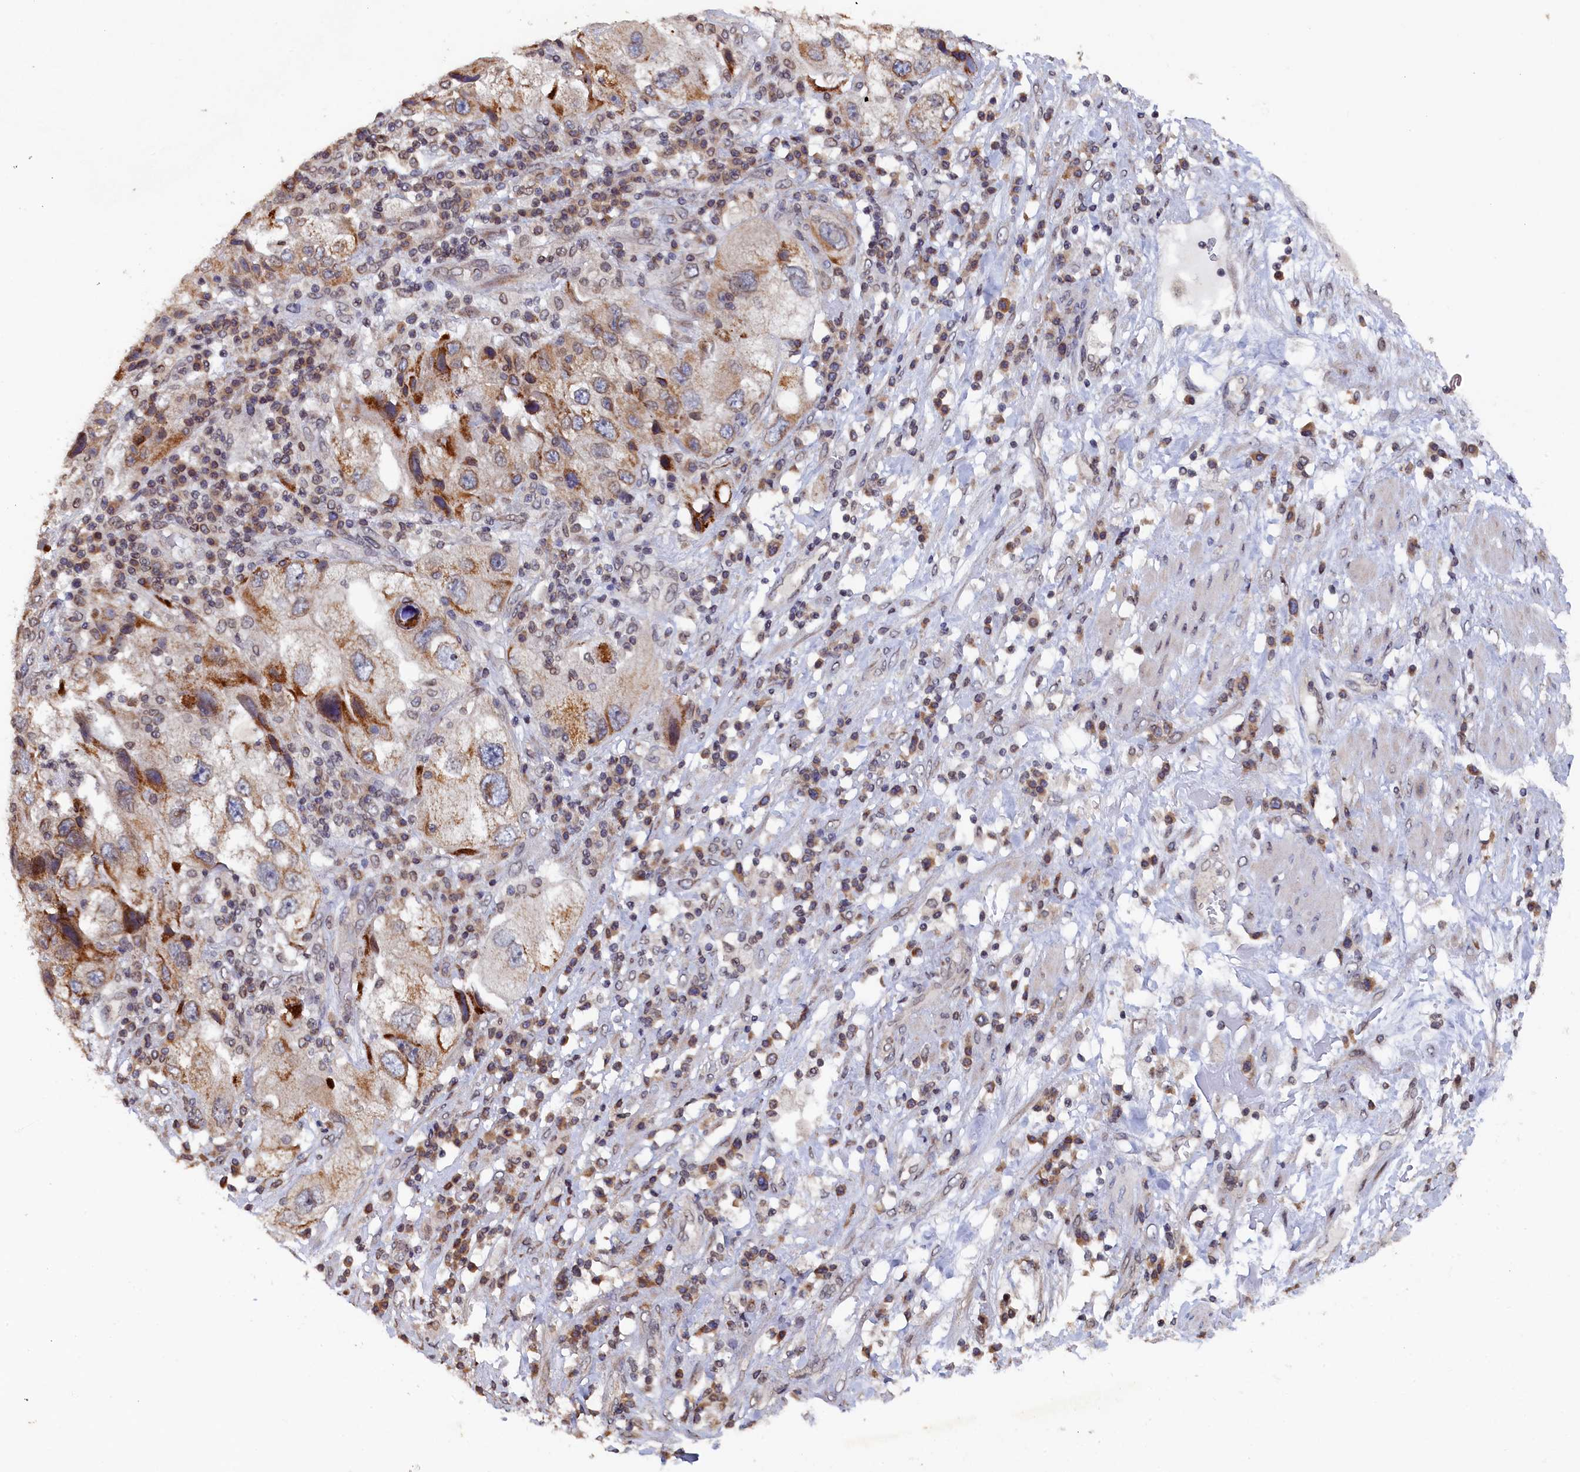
{"staining": {"intensity": "moderate", "quantity": ">75%", "location": "cytoplasmic/membranous"}, "tissue": "endometrial cancer", "cell_type": "Tumor cells", "image_type": "cancer", "snomed": [{"axis": "morphology", "description": "Adenocarcinoma, NOS"}, {"axis": "topography", "description": "Endometrium"}], "caption": "A brown stain highlights moderate cytoplasmic/membranous positivity of a protein in human endometrial adenocarcinoma tumor cells. (DAB (3,3'-diaminobenzidine) IHC, brown staining for protein, blue staining for nuclei).", "gene": "ANKEF1", "patient": {"sex": "female", "age": 49}}